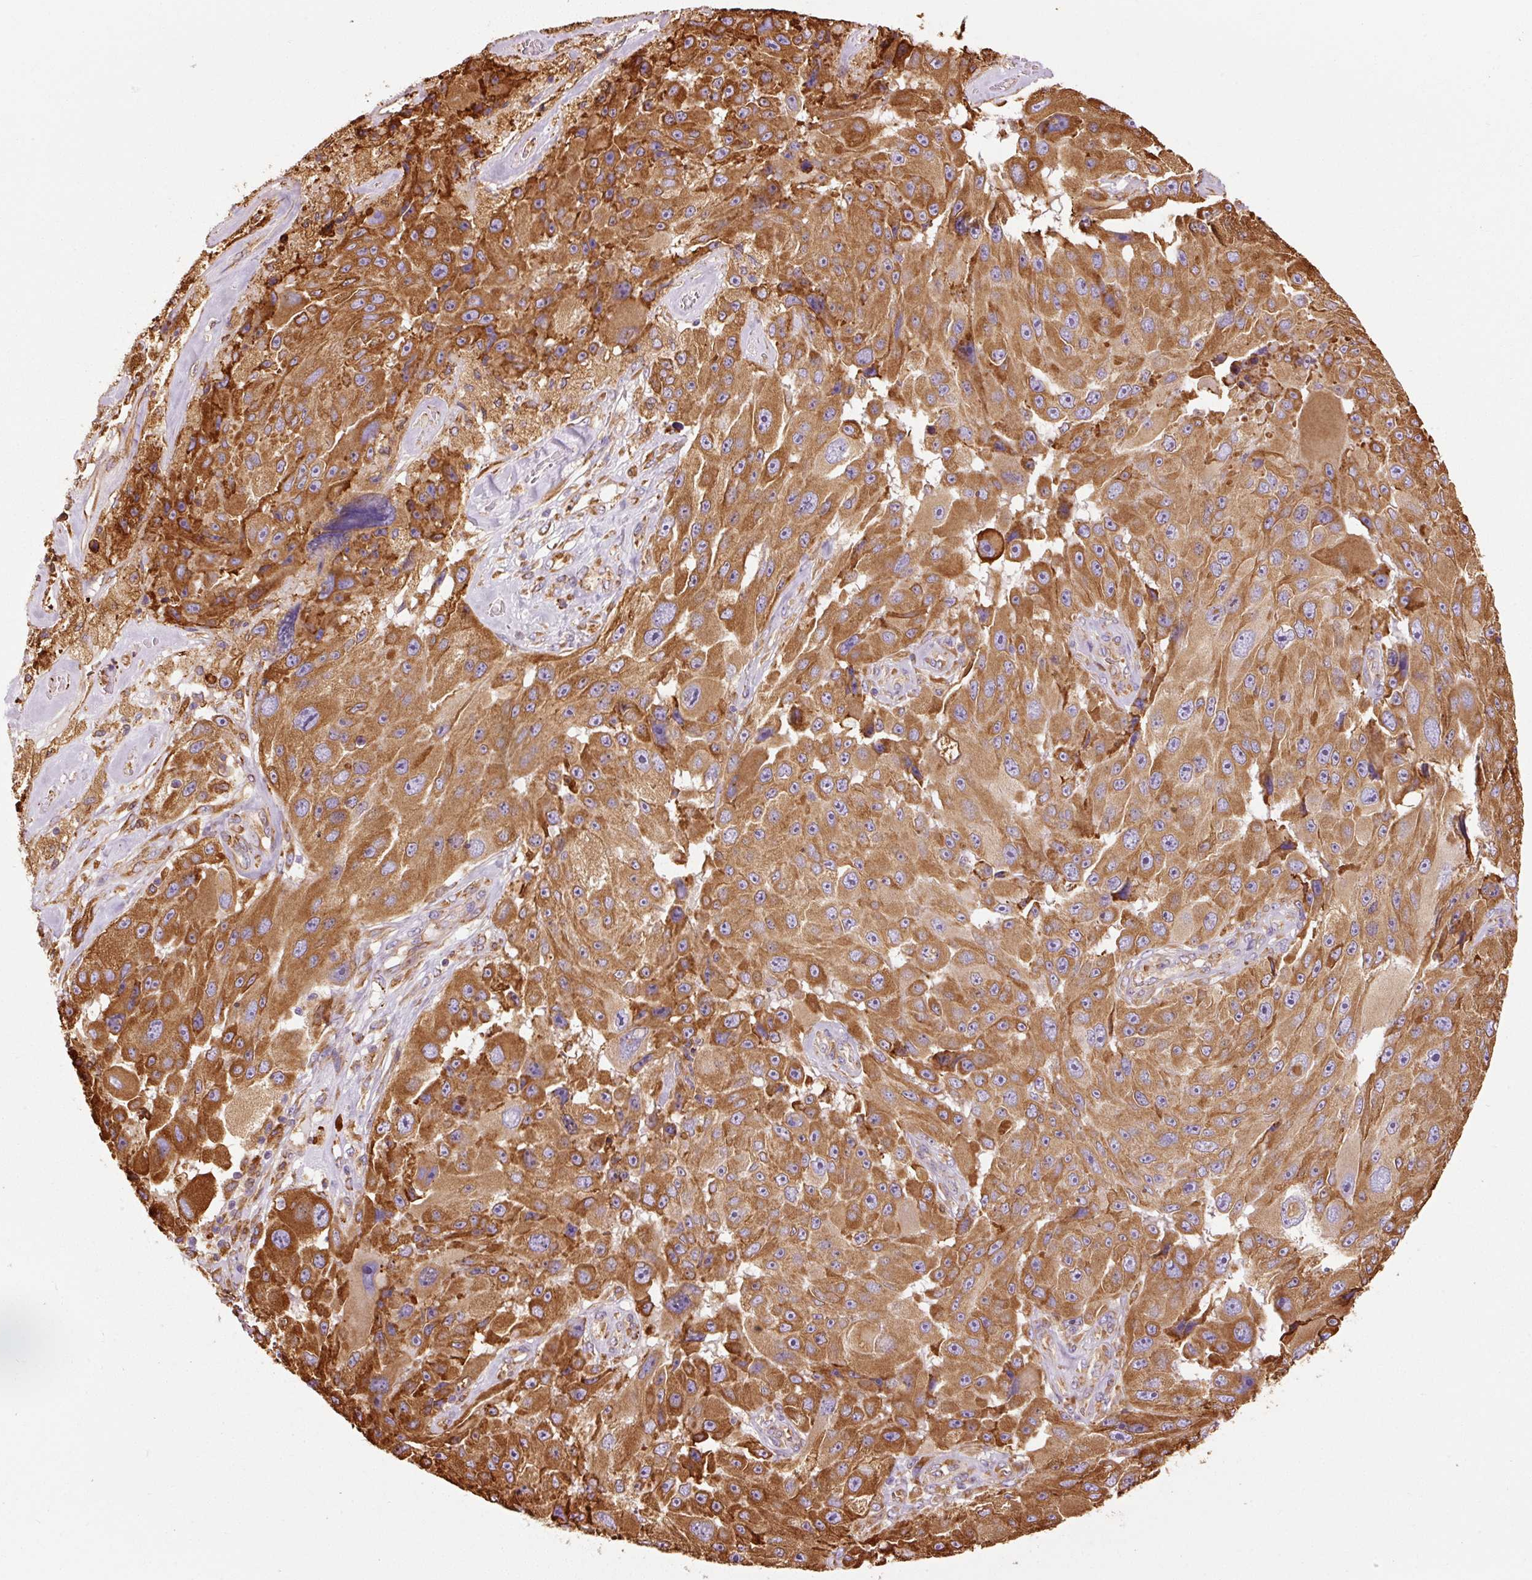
{"staining": {"intensity": "strong", "quantity": ">75%", "location": "cytoplasmic/membranous"}, "tissue": "melanoma", "cell_type": "Tumor cells", "image_type": "cancer", "snomed": [{"axis": "morphology", "description": "Malignant melanoma, Metastatic site"}, {"axis": "topography", "description": "Lymph node"}], "caption": "Strong cytoplasmic/membranous staining is appreciated in approximately >75% of tumor cells in malignant melanoma (metastatic site).", "gene": "KLC1", "patient": {"sex": "male", "age": 62}}